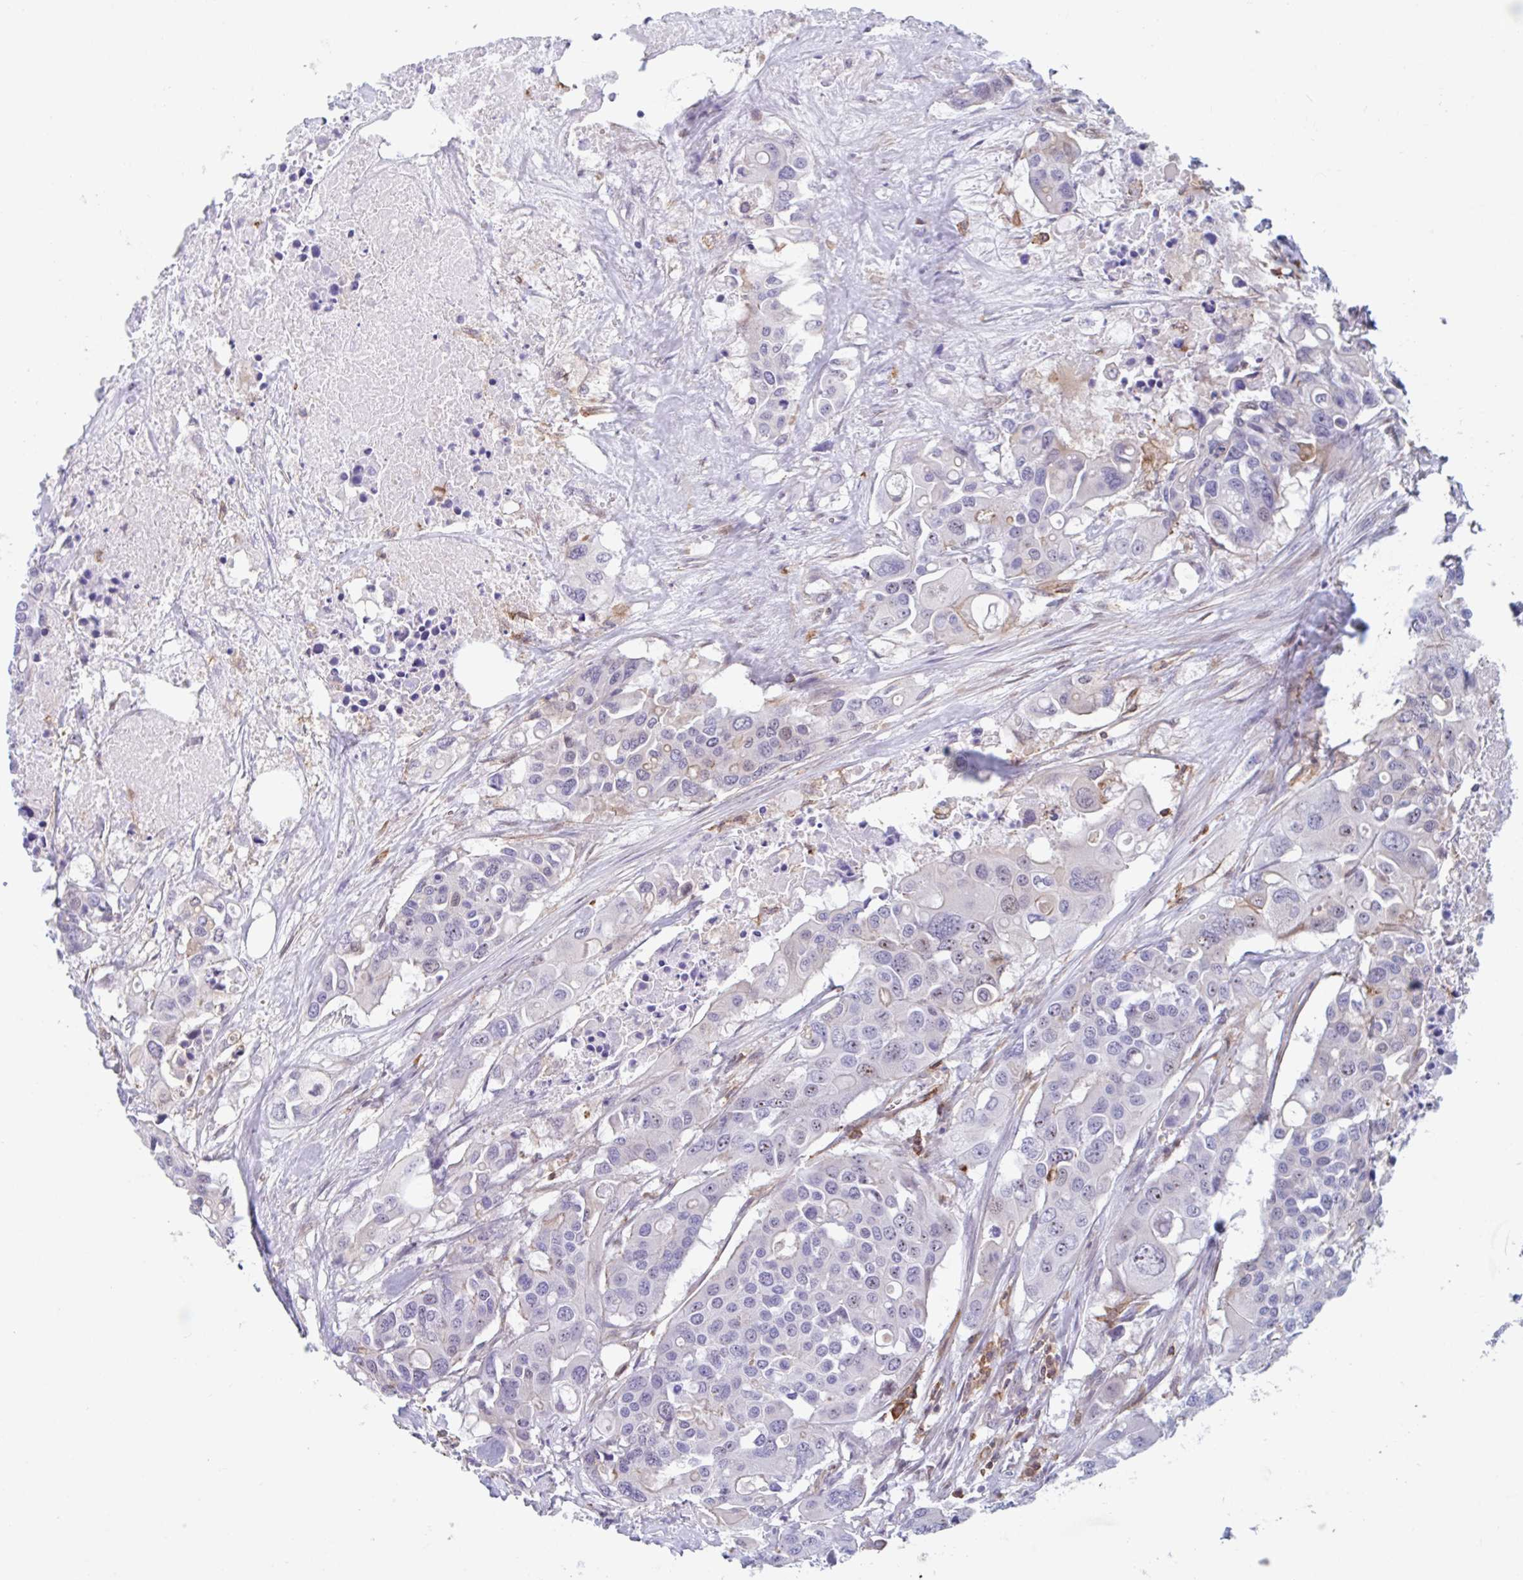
{"staining": {"intensity": "weak", "quantity": "<25%", "location": "nuclear"}, "tissue": "colorectal cancer", "cell_type": "Tumor cells", "image_type": "cancer", "snomed": [{"axis": "morphology", "description": "Adenocarcinoma, NOS"}, {"axis": "topography", "description": "Colon"}], "caption": "Adenocarcinoma (colorectal) stained for a protein using immunohistochemistry (IHC) shows no expression tumor cells.", "gene": "EFHD1", "patient": {"sex": "male", "age": 77}}